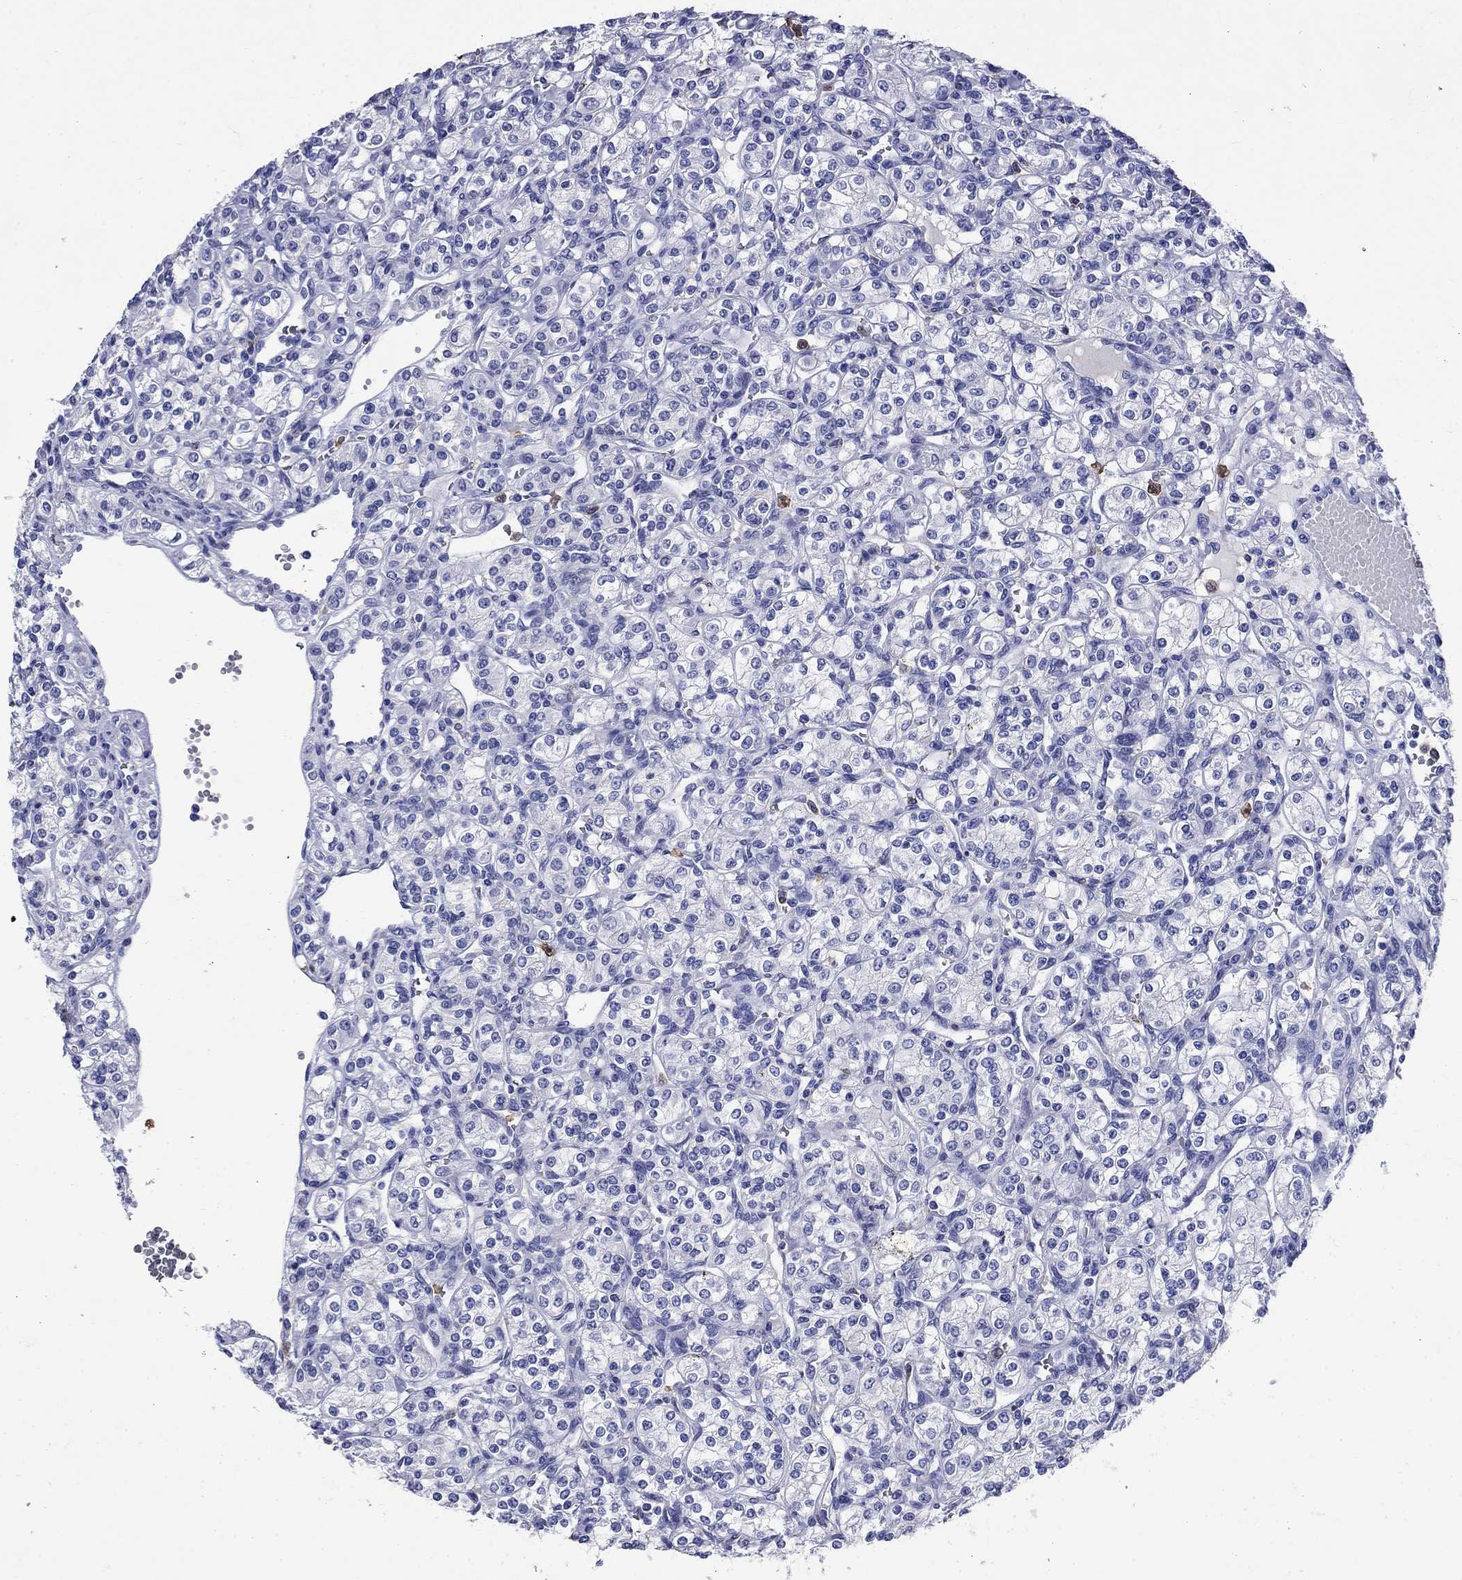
{"staining": {"intensity": "negative", "quantity": "none", "location": "none"}, "tissue": "renal cancer", "cell_type": "Tumor cells", "image_type": "cancer", "snomed": [{"axis": "morphology", "description": "Adenocarcinoma, NOS"}, {"axis": "topography", "description": "Kidney"}], "caption": "Tumor cells are negative for brown protein staining in renal cancer (adenocarcinoma).", "gene": "TFR2", "patient": {"sex": "male", "age": 77}}